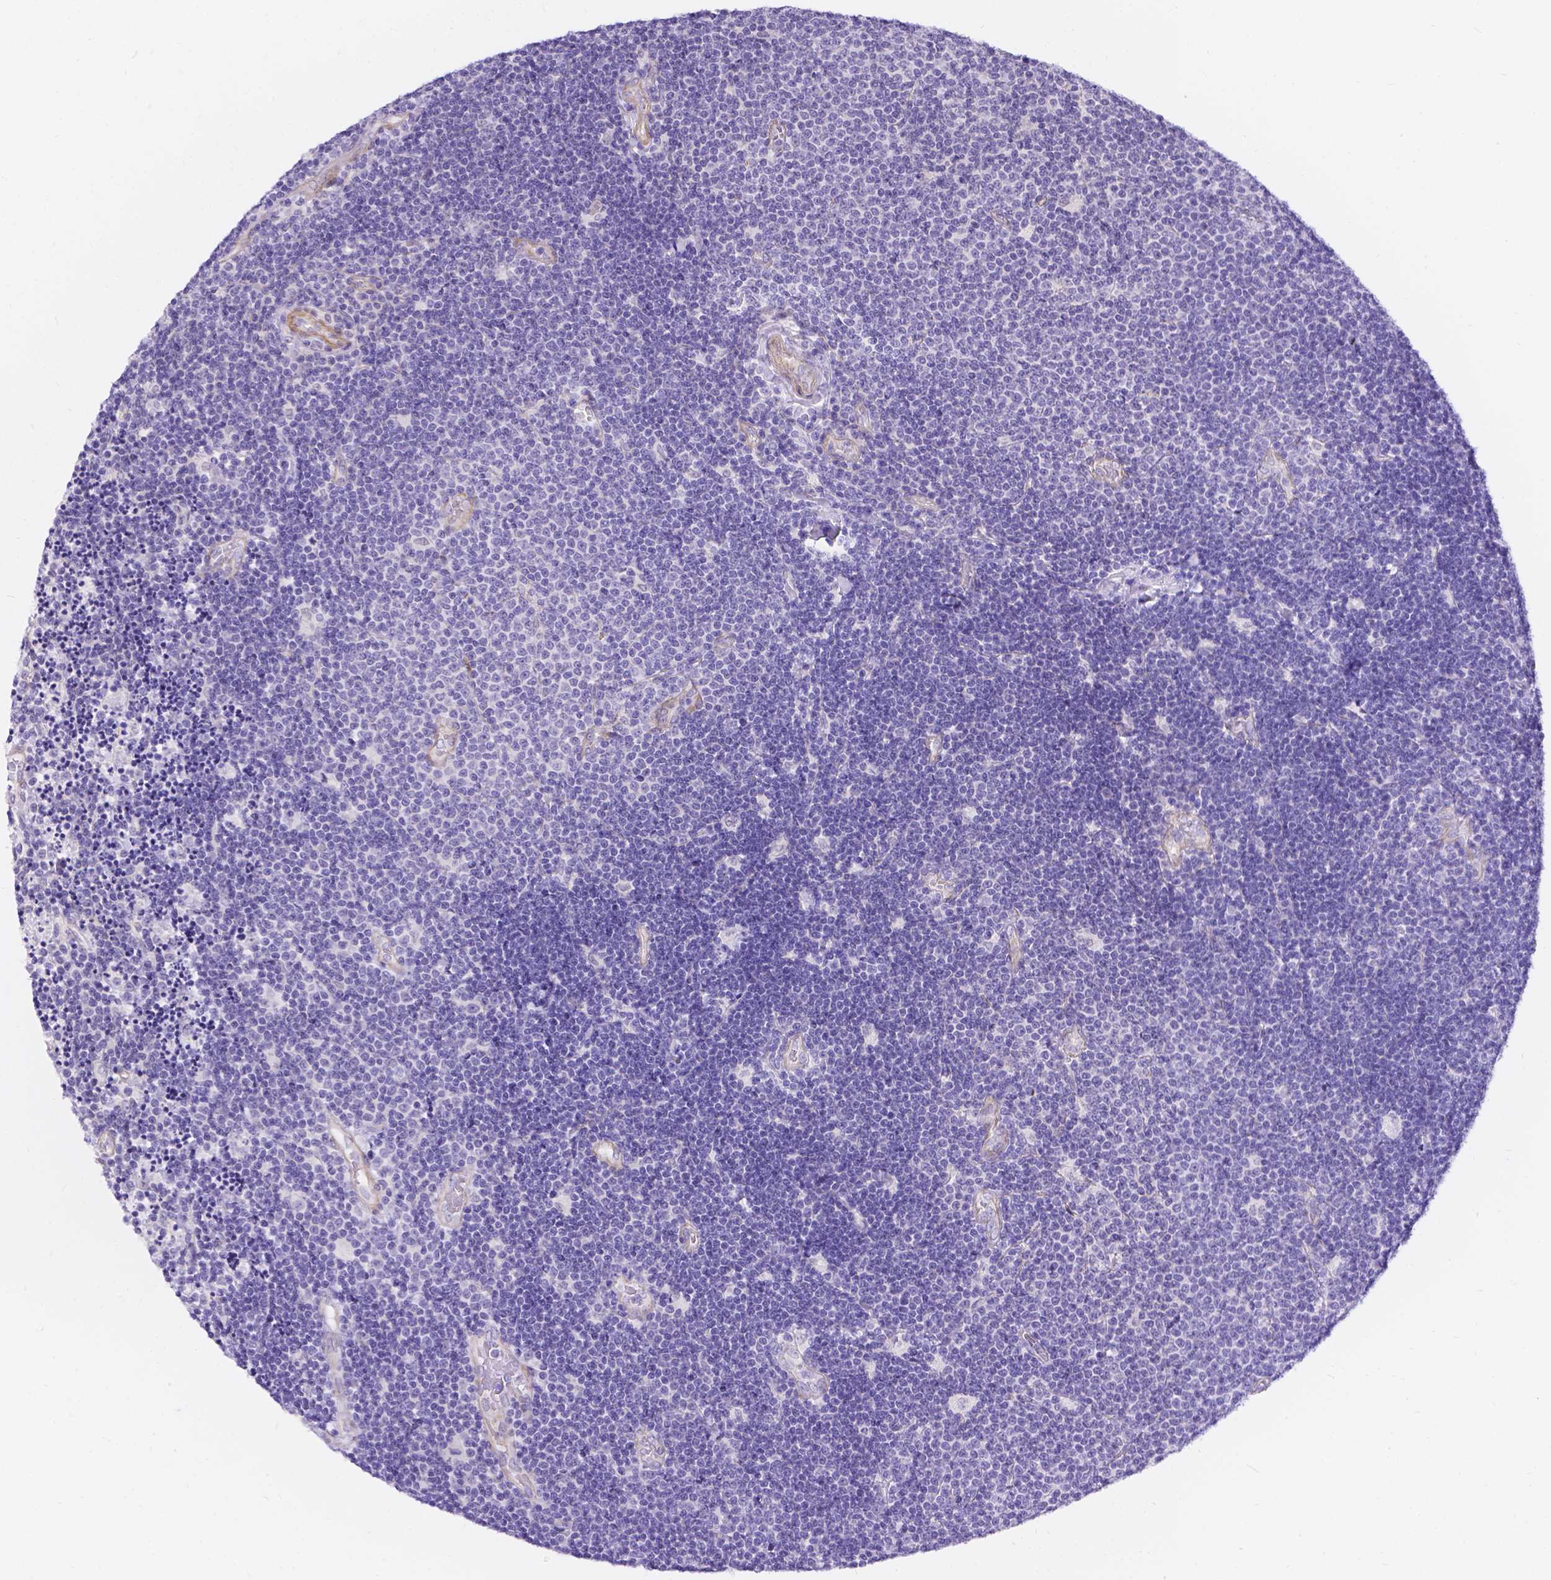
{"staining": {"intensity": "negative", "quantity": "none", "location": "none"}, "tissue": "lymphoma", "cell_type": "Tumor cells", "image_type": "cancer", "snomed": [{"axis": "morphology", "description": "Malignant lymphoma, non-Hodgkin's type, Low grade"}, {"axis": "topography", "description": "Brain"}], "caption": "A histopathology image of human low-grade malignant lymphoma, non-Hodgkin's type is negative for staining in tumor cells. Brightfield microscopy of immunohistochemistry stained with DAB (brown) and hematoxylin (blue), captured at high magnification.", "gene": "PALS1", "patient": {"sex": "female", "age": 66}}